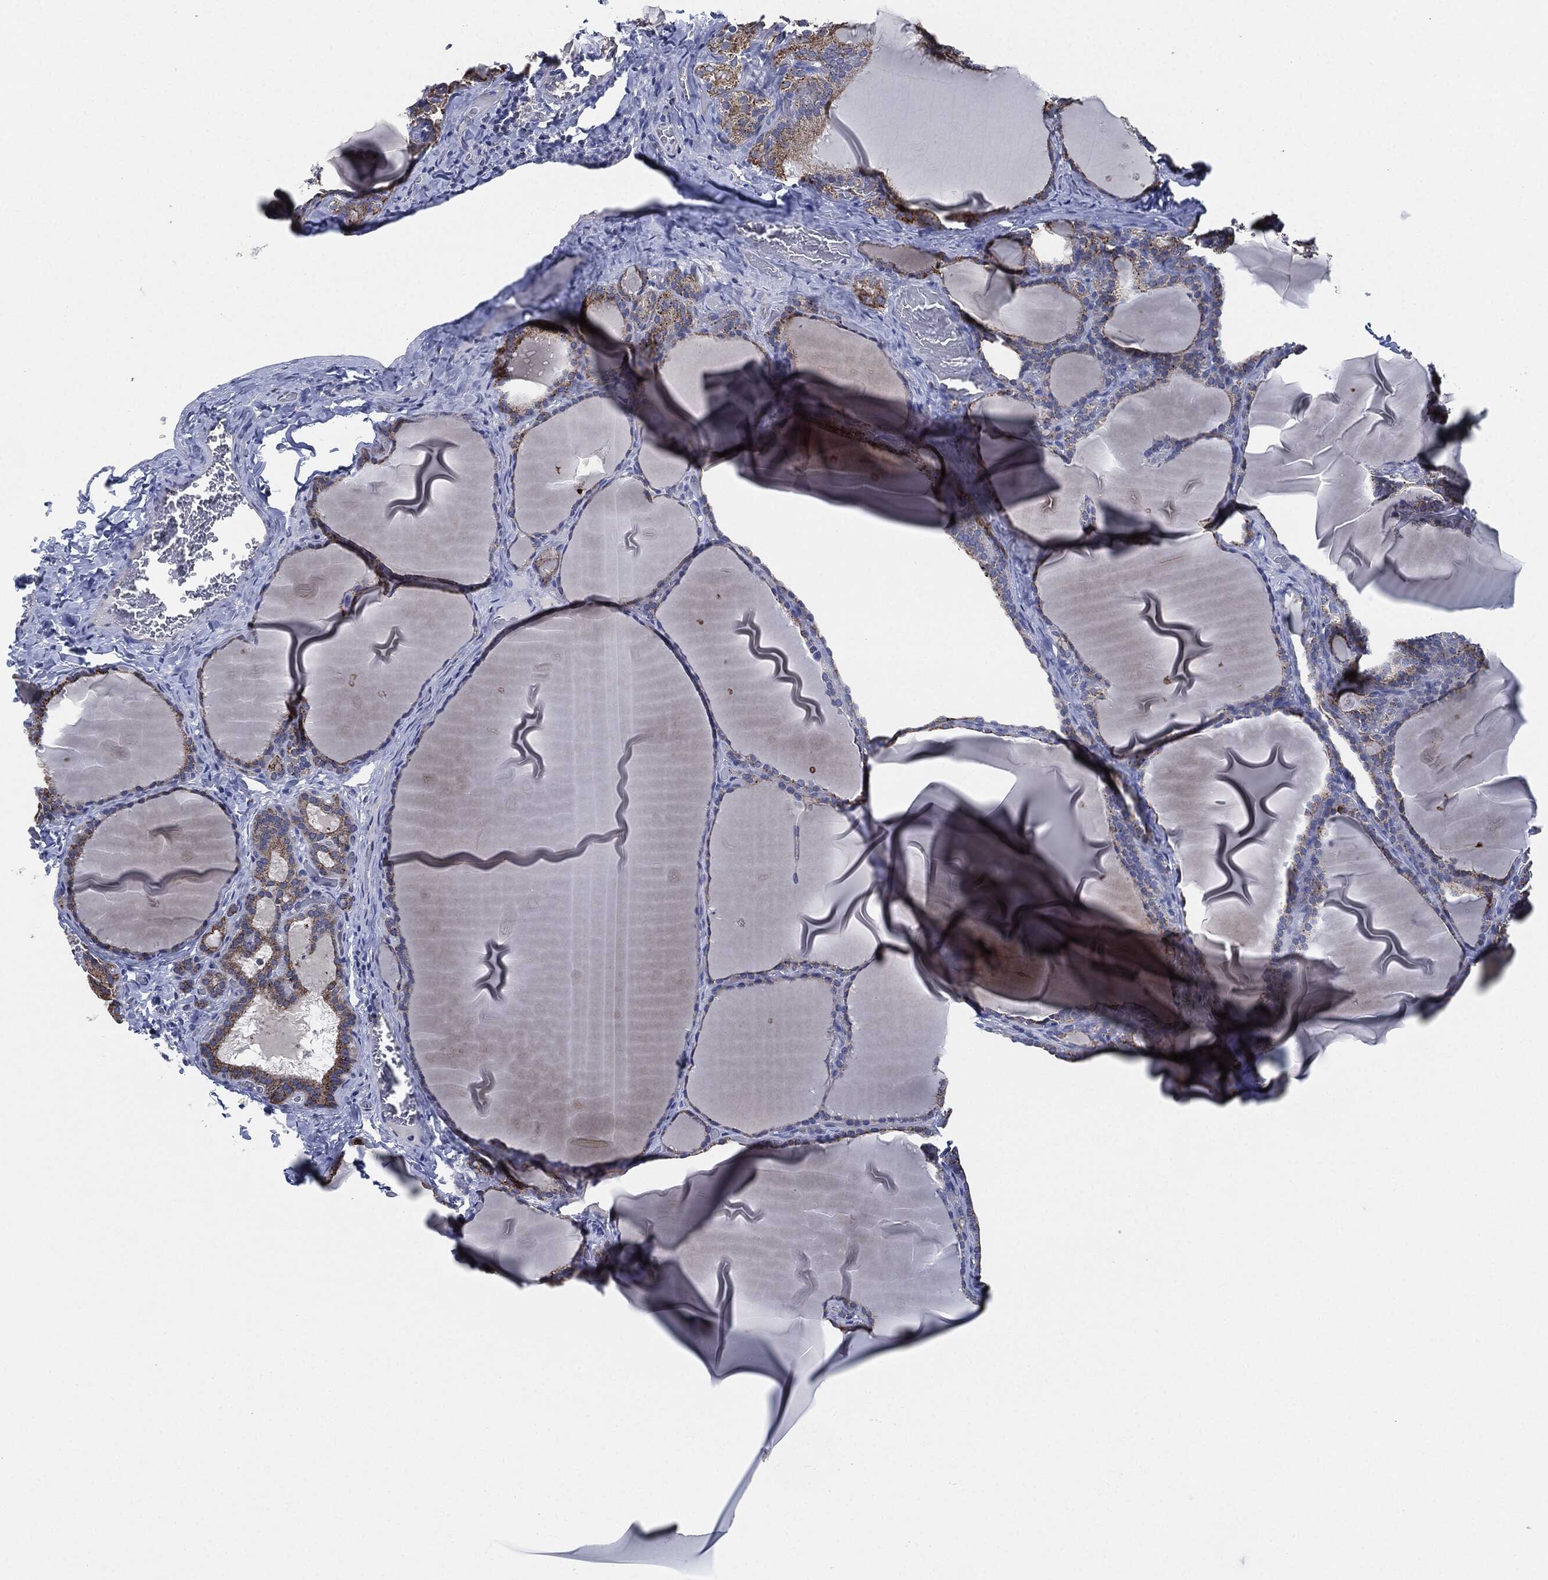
{"staining": {"intensity": "moderate", "quantity": "<25%", "location": "cytoplasmic/membranous"}, "tissue": "thyroid gland", "cell_type": "Glandular cells", "image_type": "normal", "snomed": [{"axis": "morphology", "description": "Normal tissue, NOS"}, {"axis": "morphology", "description": "Hyperplasia, NOS"}, {"axis": "topography", "description": "Thyroid gland"}], "caption": "This histopathology image shows unremarkable thyroid gland stained with IHC to label a protein in brown. The cytoplasmic/membranous of glandular cells show moderate positivity for the protein. Nuclei are counter-stained blue.", "gene": "SHROOM2", "patient": {"sex": "female", "age": 27}}